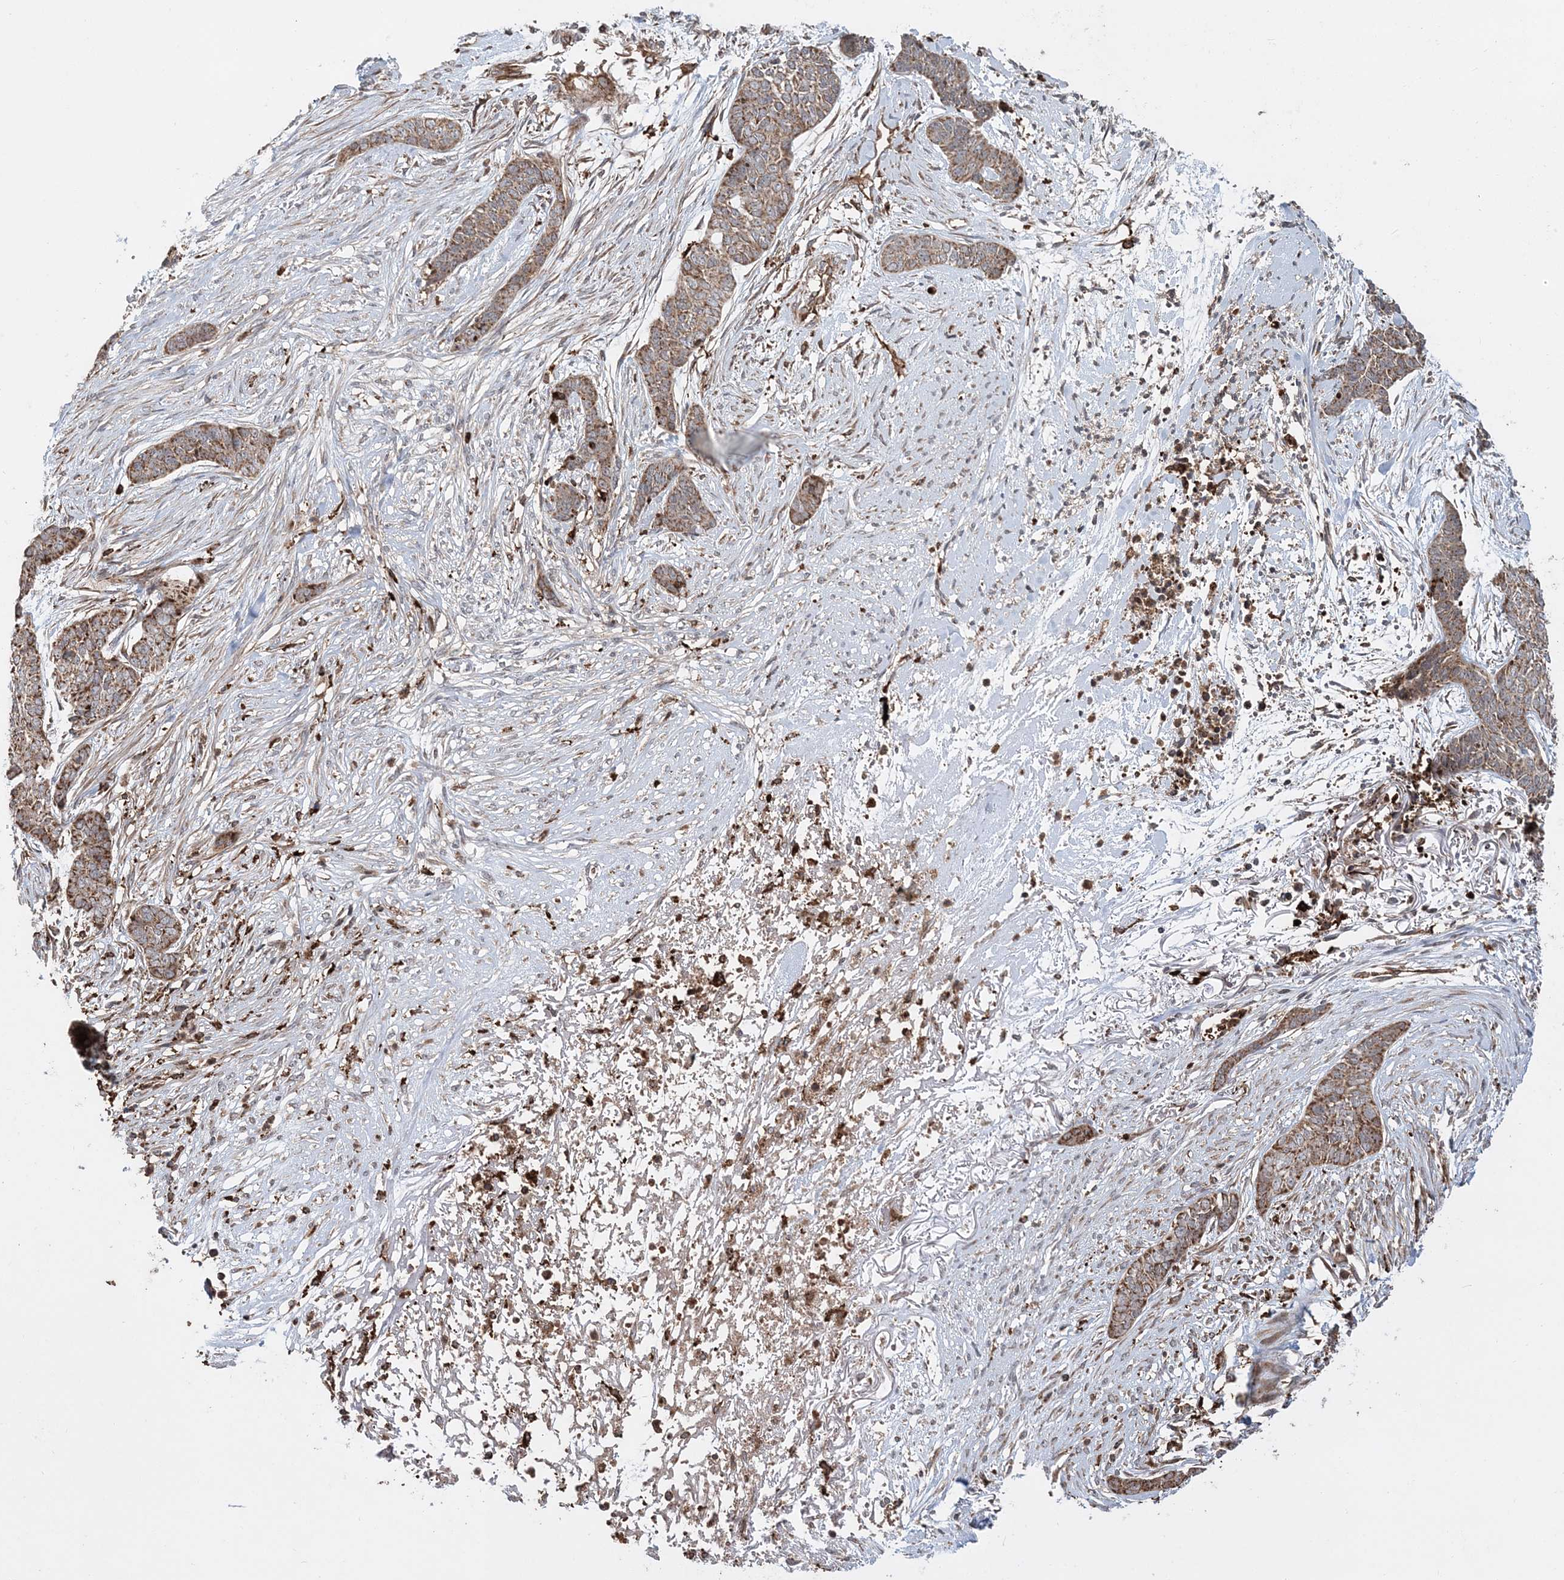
{"staining": {"intensity": "moderate", "quantity": ">75%", "location": "cytoplasmic/membranous"}, "tissue": "skin cancer", "cell_type": "Tumor cells", "image_type": "cancer", "snomed": [{"axis": "morphology", "description": "Basal cell carcinoma"}, {"axis": "topography", "description": "Skin"}], "caption": "Immunohistochemistry of human skin basal cell carcinoma displays medium levels of moderate cytoplasmic/membranous expression in about >75% of tumor cells.", "gene": "LRPPRC", "patient": {"sex": "female", "age": 64}}